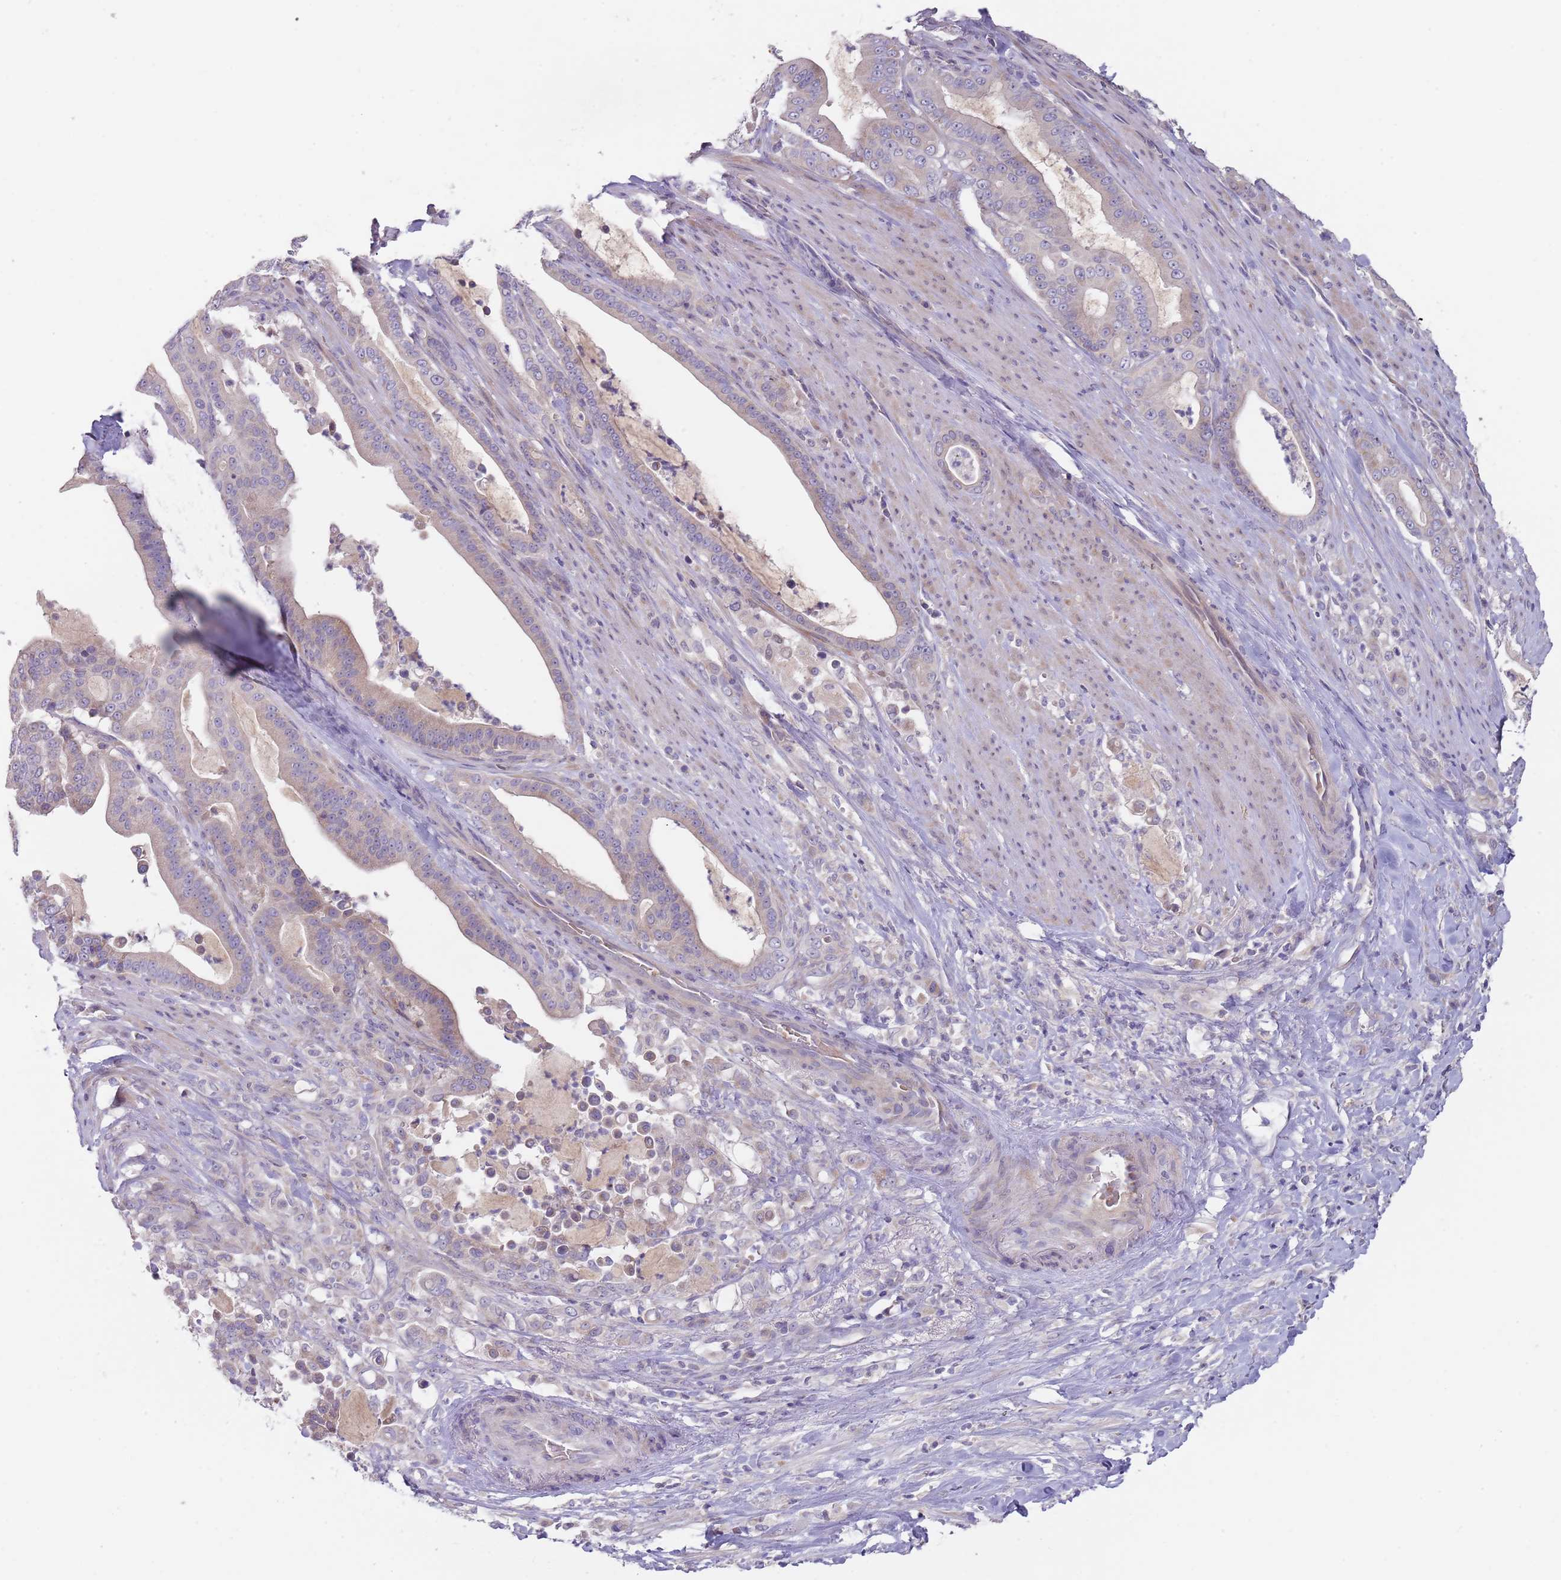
{"staining": {"intensity": "weak", "quantity": "<25%", "location": "cytoplasmic/membranous"}, "tissue": "pancreatic cancer", "cell_type": "Tumor cells", "image_type": "cancer", "snomed": [{"axis": "morphology", "description": "Adenocarcinoma, NOS"}, {"axis": "topography", "description": "Pancreas"}], "caption": "Immunohistochemistry micrograph of adenocarcinoma (pancreatic) stained for a protein (brown), which displays no expression in tumor cells.", "gene": "PRAC1", "patient": {"sex": "male", "age": 63}}